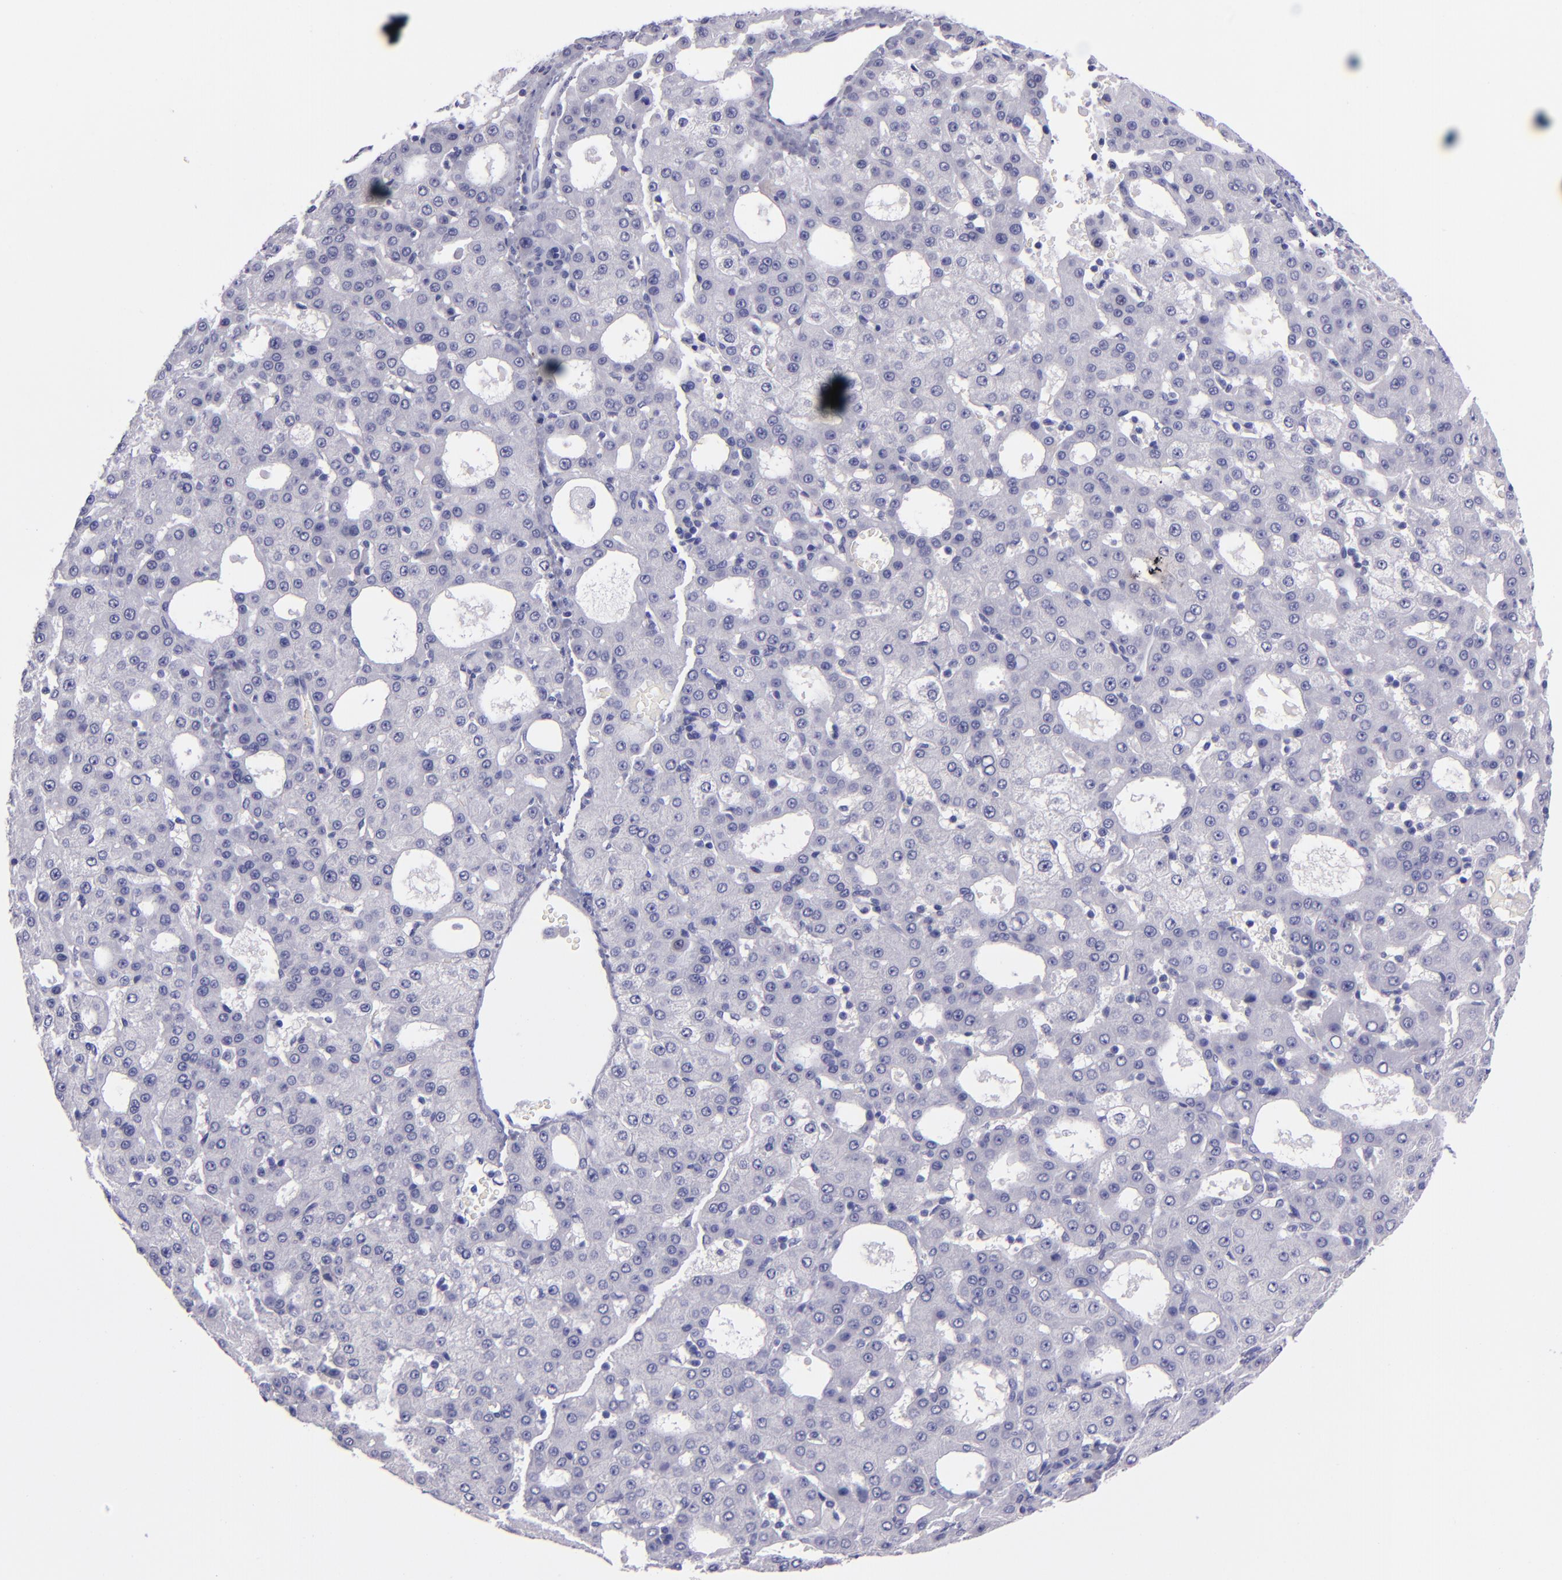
{"staining": {"intensity": "negative", "quantity": "none", "location": "none"}, "tissue": "liver cancer", "cell_type": "Tumor cells", "image_type": "cancer", "snomed": [{"axis": "morphology", "description": "Carcinoma, Hepatocellular, NOS"}, {"axis": "topography", "description": "Liver"}], "caption": "Protein analysis of liver cancer (hepatocellular carcinoma) demonstrates no significant positivity in tumor cells.", "gene": "TNNT3", "patient": {"sex": "male", "age": 47}}